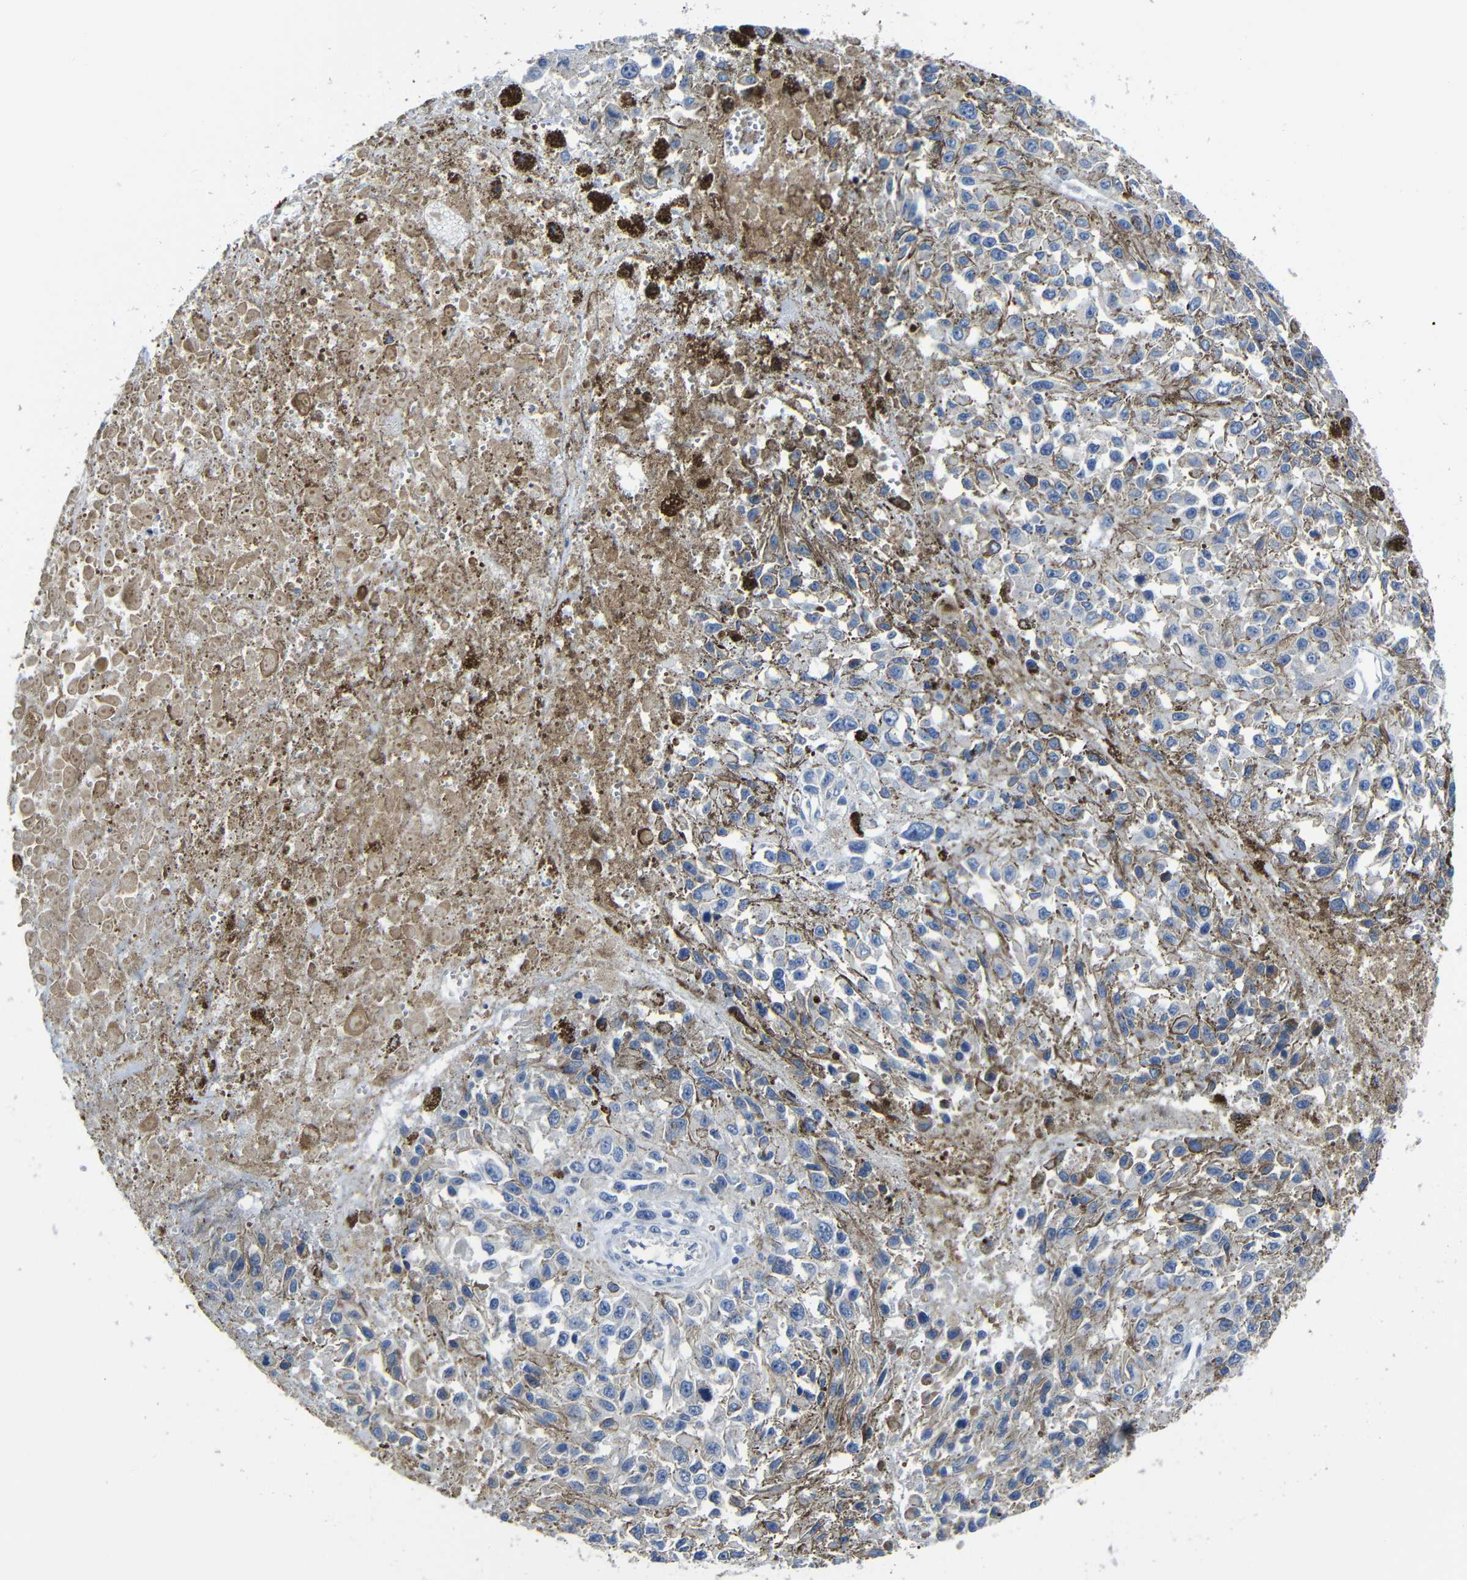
{"staining": {"intensity": "negative", "quantity": "none", "location": "none"}, "tissue": "melanoma", "cell_type": "Tumor cells", "image_type": "cancer", "snomed": [{"axis": "morphology", "description": "Malignant melanoma, Metastatic site"}, {"axis": "topography", "description": "Lymph node"}], "caption": "The micrograph demonstrates no staining of tumor cells in melanoma.", "gene": "AFDN", "patient": {"sex": "male", "age": 59}}